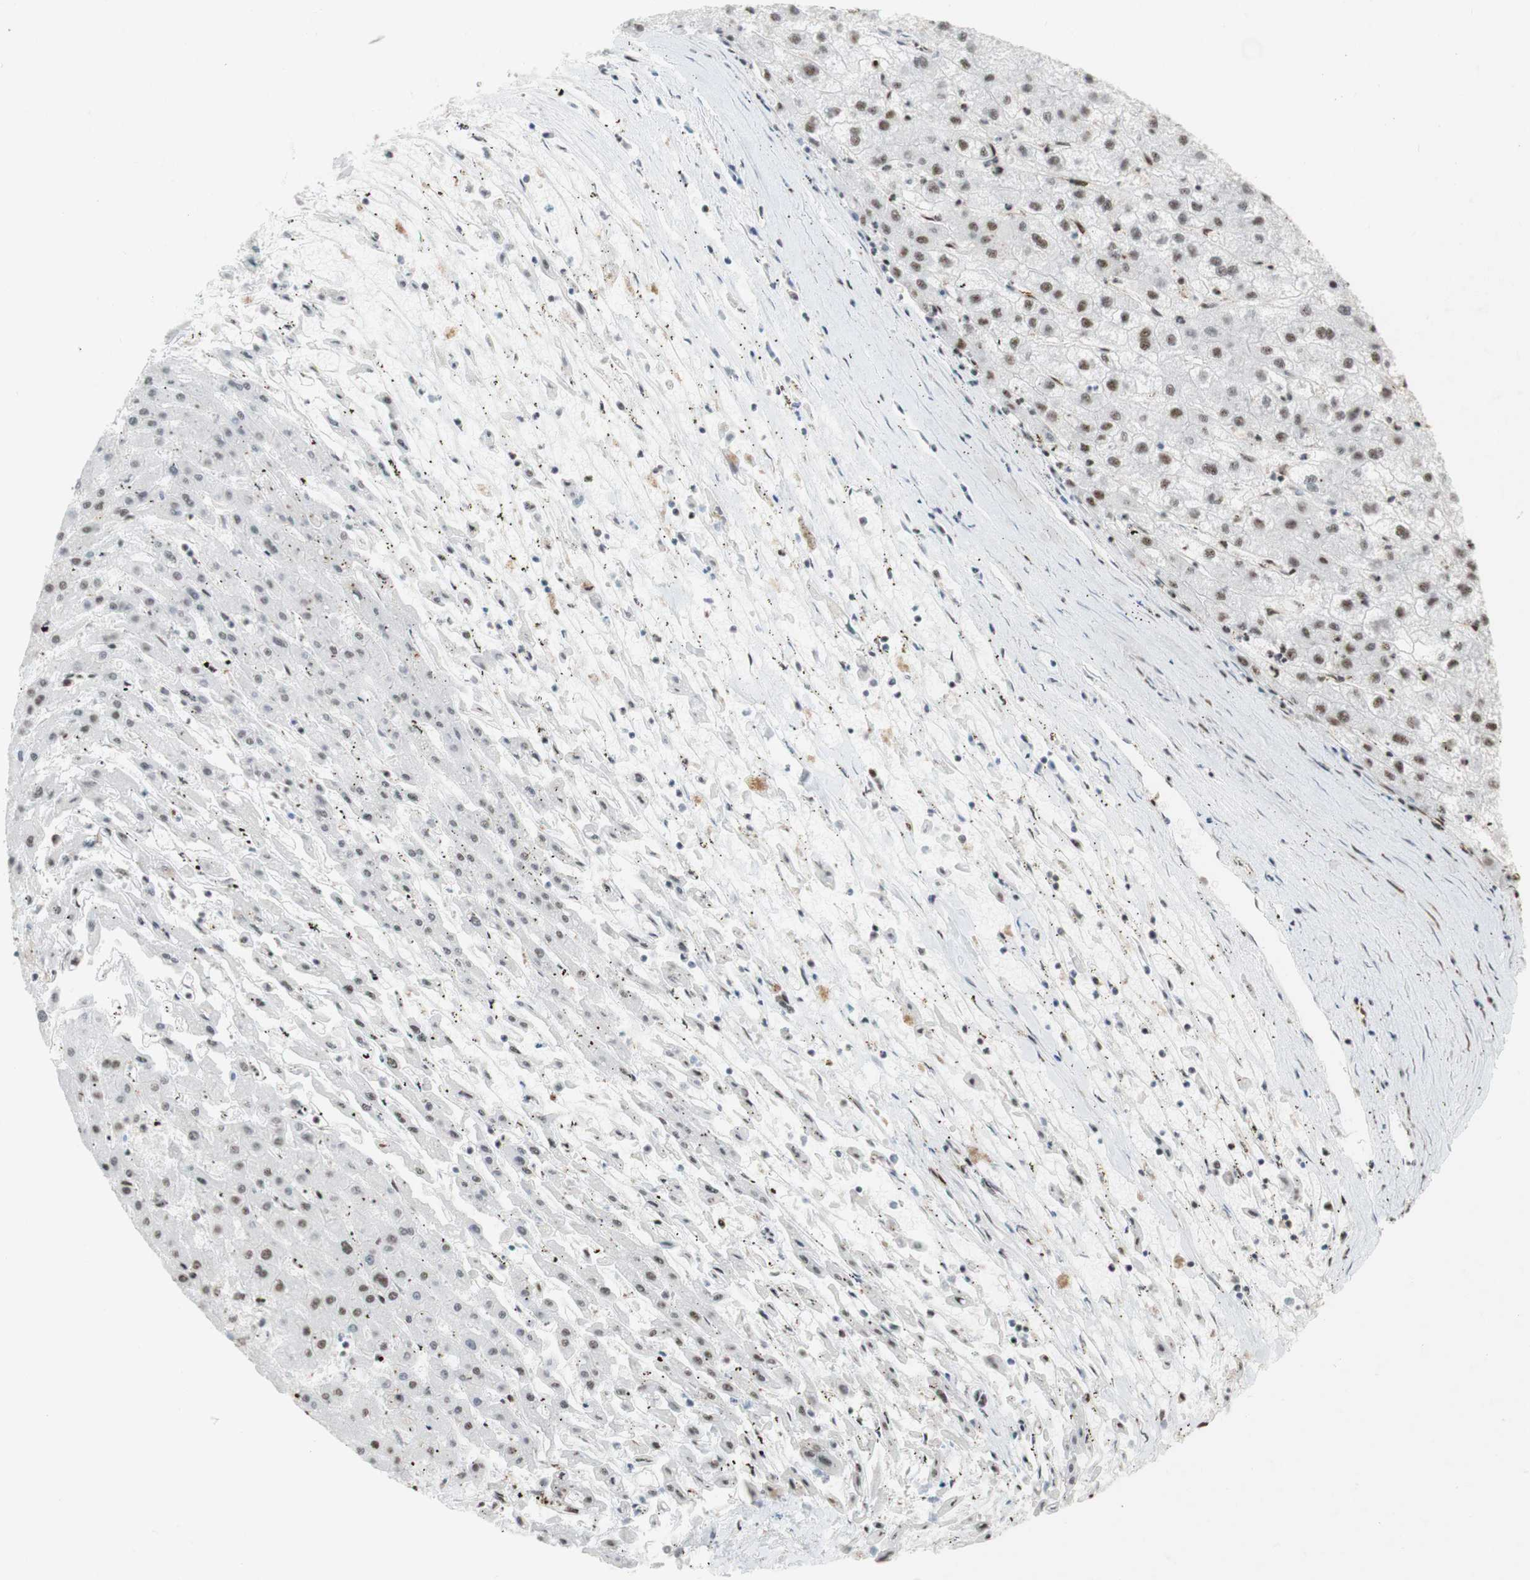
{"staining": {"intensity": "weak", "quantity": ">75%", "location": "nuclear"}, "tissue": "liver cancer", "cell_type": "Tumor cells", "image_type": "cancer", "snomed": [{"axis": "morphology", "description": "Carcinoma, Hepatocellular, NOS"}, {"axis": "topography", "description": "Liver"}], "caption": "The photomicrograph demonstrates immunohistochemical staining of hepatocellular carcinoma (liver). There is weak nuclear staining is identified in approximately >75% of tumor cells. The staining is performed using DAB brown chromogen to label protein expression. The nuclei are counter-stained blue using hematoxylin.", "gene": "SAP18", "patient": {"sex": "male", "age": 72}}